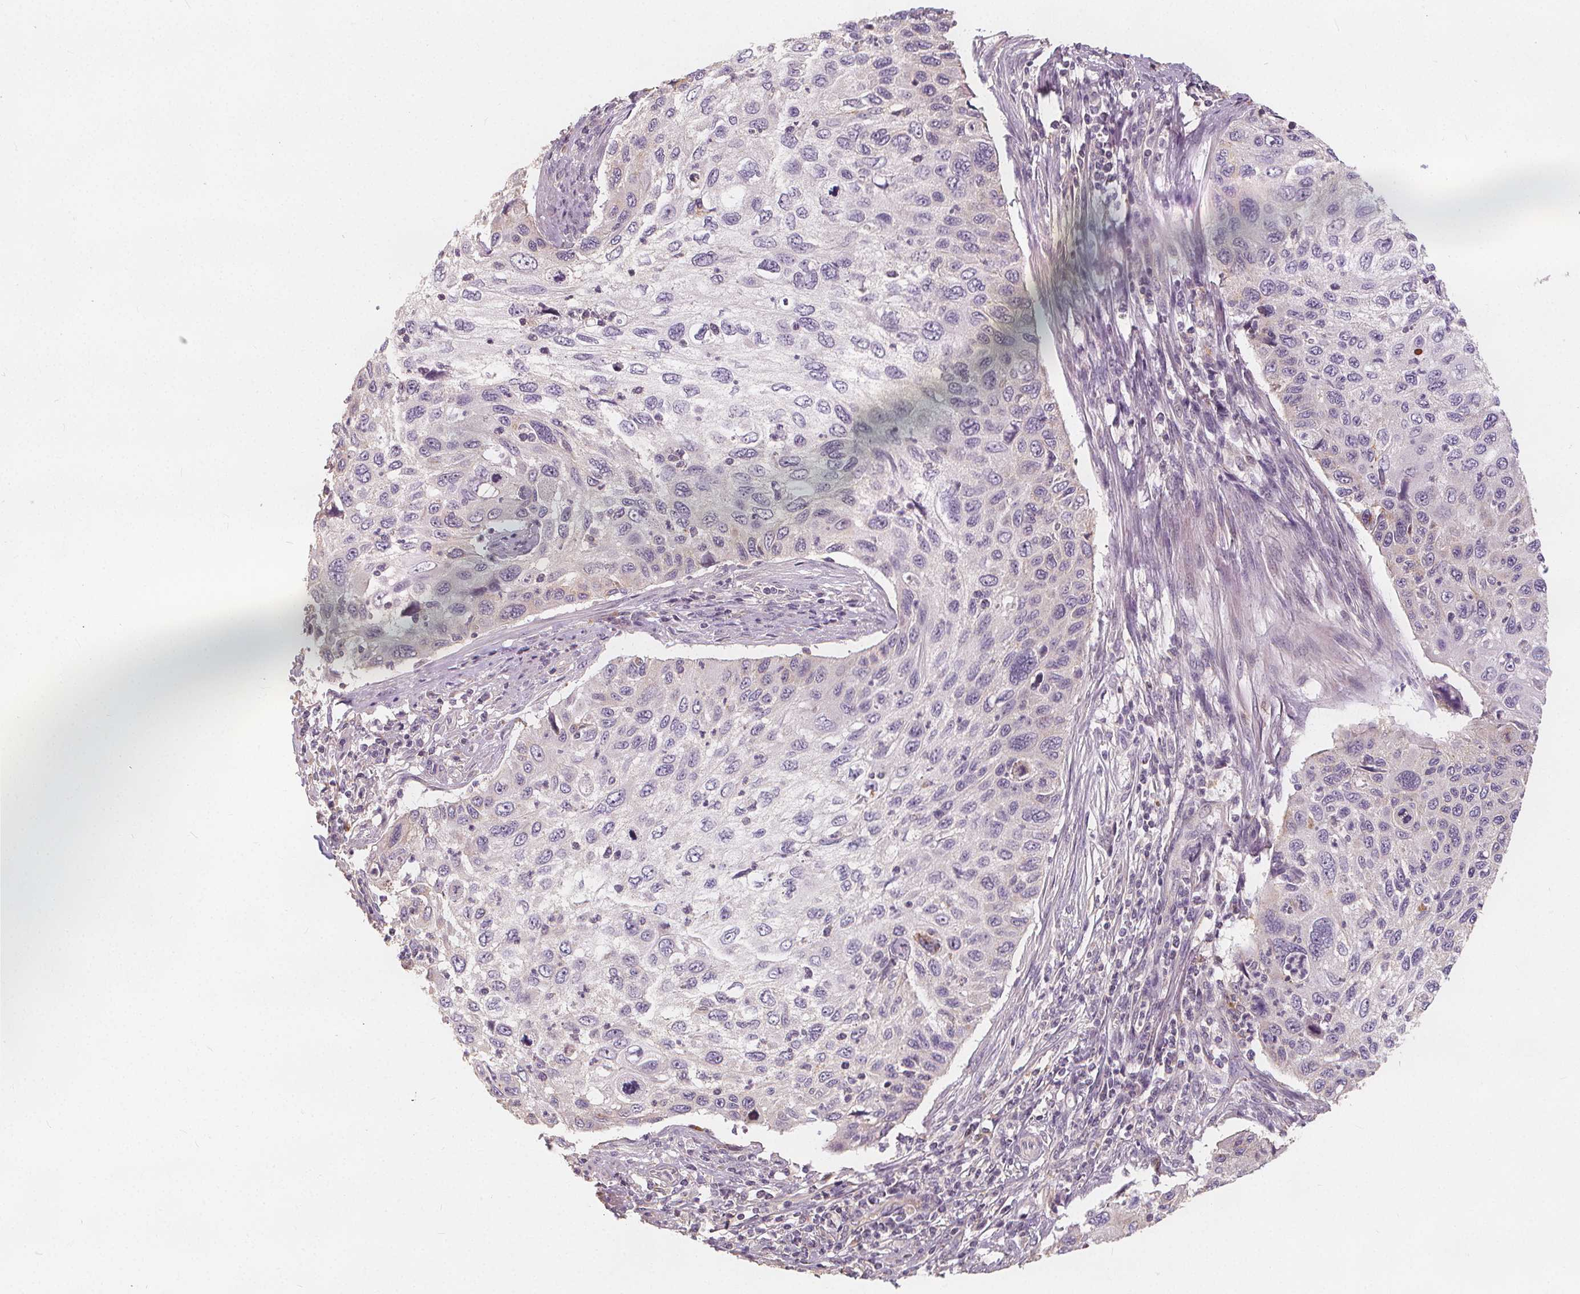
{"staining": {"intensity": "negative", "quantity": "none", "location": "none"}, "tissue": "cervical cancer", "cell_type": "Tumor cells", "image_type": "cancer", "snomed": [{"axis": "morphology", "description": "Squamous cell carcinoma, NOS"}, {"axis": "topography", "description": "Cervix"}], "caption": "High power microscopy micrograph of an immunohistochemistry (IHC) histopathology image of squamous cell carcinoma (cervical), revealing no significant staining in tumor cells.", "gene": "DRC3", "patient": {"sex": "female", "age": 70}}